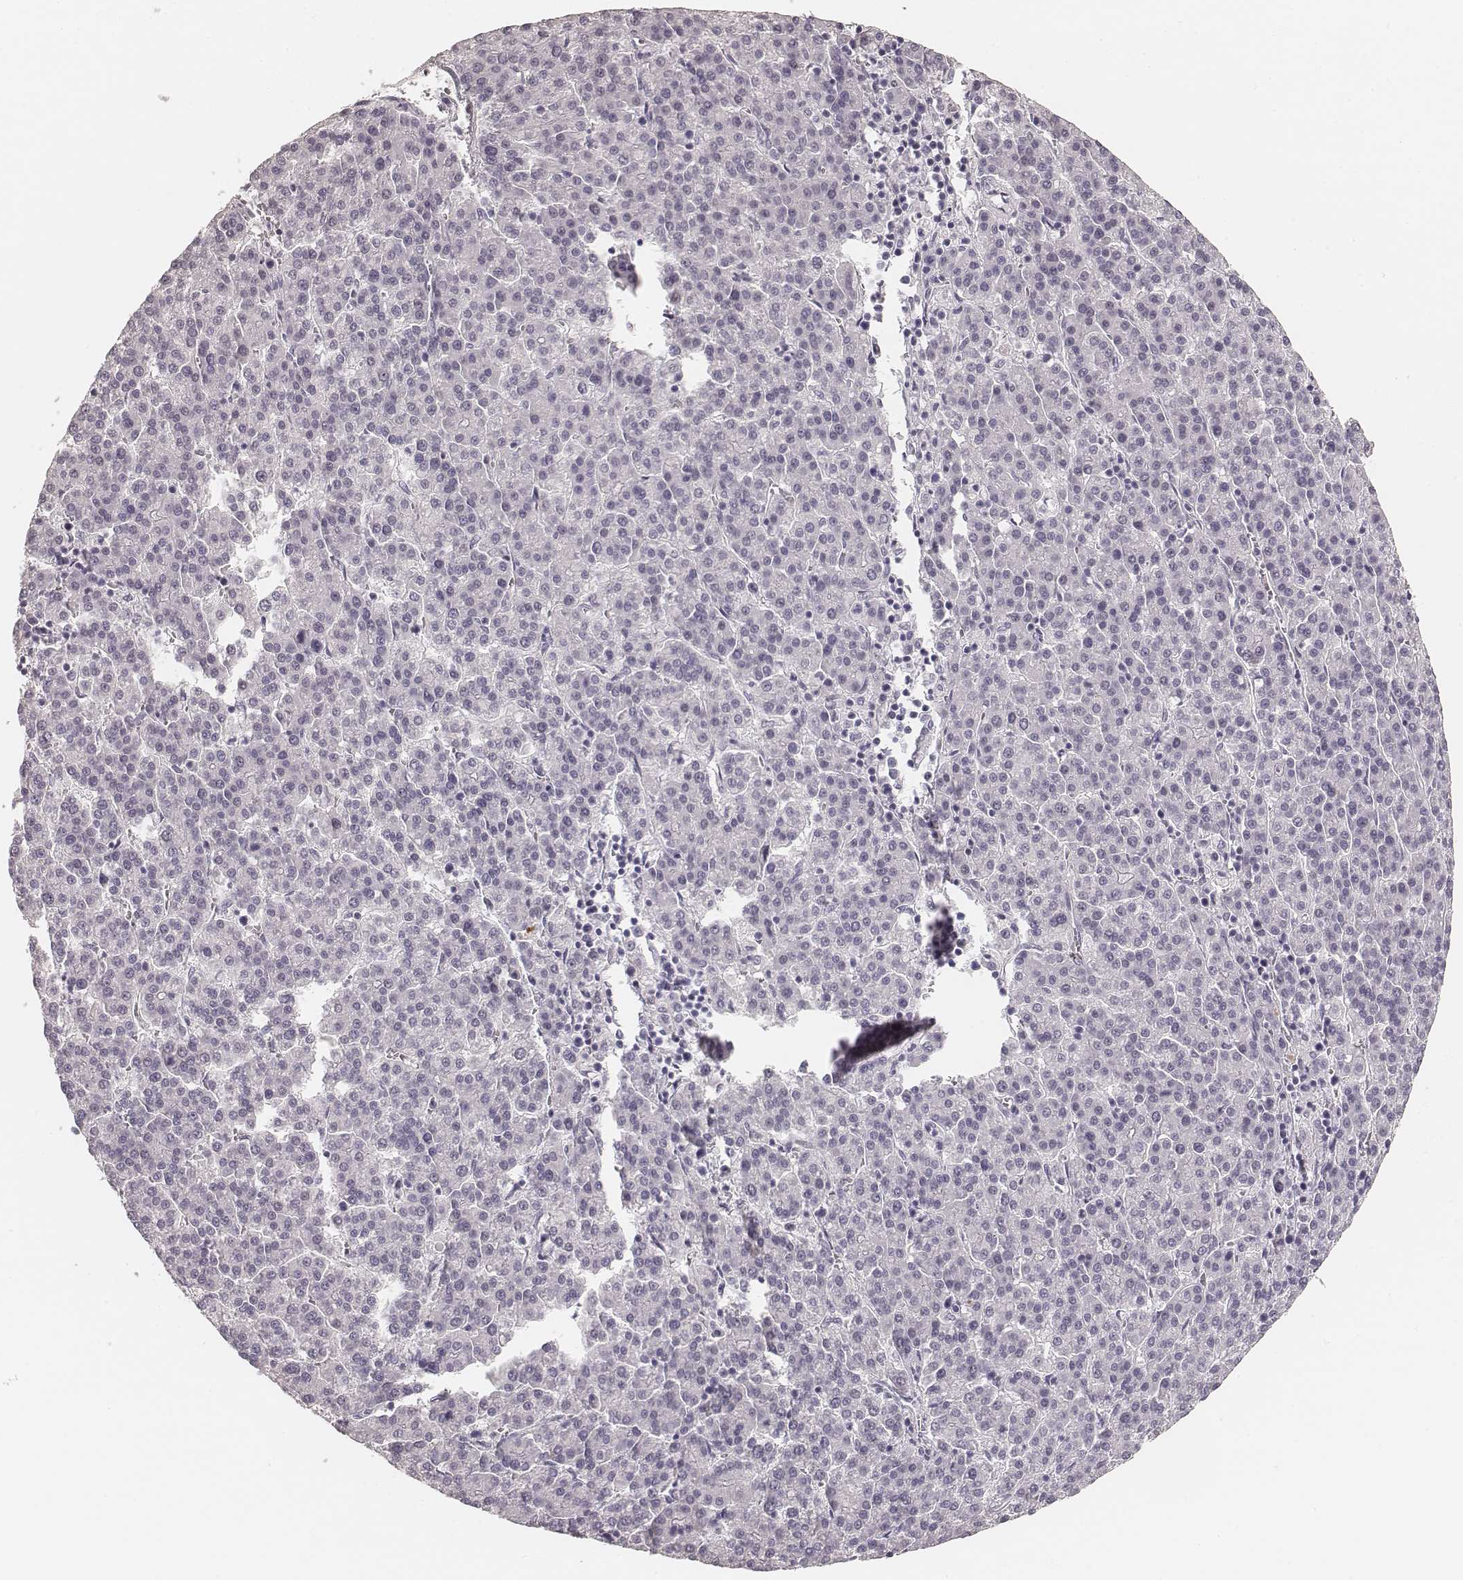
{"staining": {"intensity": "negative", "quantity": "none", "location": "none"}, "tissue": "liver cancer", "cell_type": "Tumor cells", "image_type": "cancer", "snomed": [{"axis": "morphology", "description": "Carcinoma, Hepatocellular, NOS"}, {"axis": "topography", "description": "Liver"}], "caption": "An immunohistochemistry image of liver hepatocellular carcinoma is shown. There is no staining in tumor cells of liver hepatocellular carcinoma.", "gene": "HNF4G", "patient": {"sex": "female", "age": 58}}